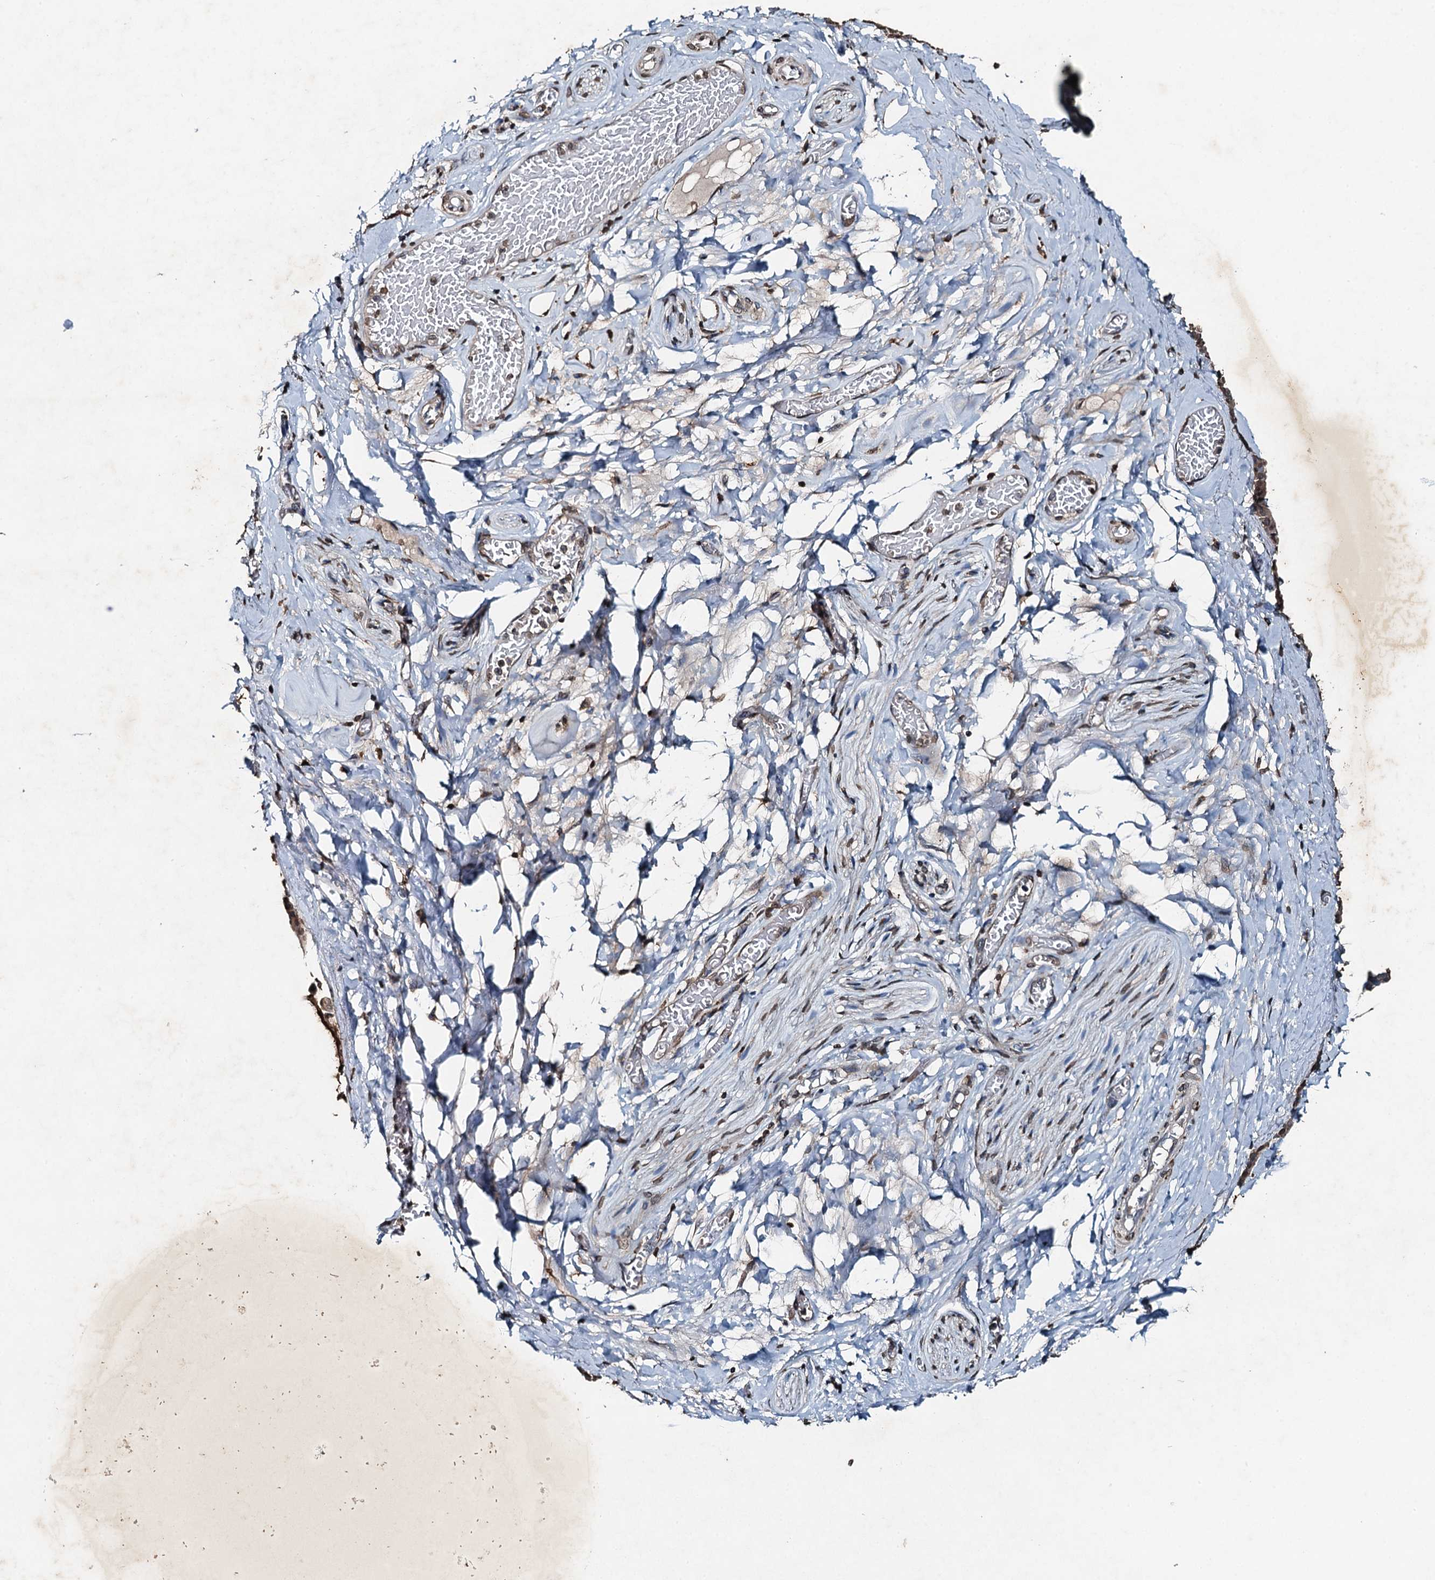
{"staining": {"intensity": "weak", "quantity": "<25%", "location": "cytoplasmic/membranous"}, "tissue": "adipose tissue", "cell_type": "Adipocytes", "image_type": "normal", "snomed": [{"axis": "morphology", "description": "Normal tissue, NOS"}, {"axis": "topography", "description": "Salivary gland"}, {"axis": "topography", "description": "Peripheral nerve tissue"}], "caption": "This is a photomicrograph of immunohistochemistry staining of unremarkable adipose tissue, which shows no positivity in adipocytes. The staining was performed using DAB to visualize the protein expression in brown, while the nuclei were stained in blue with hematoxylin (Magnification: 20x).", "gene": "TCTN1", "patient": {"sex": "male", "age": 62}}